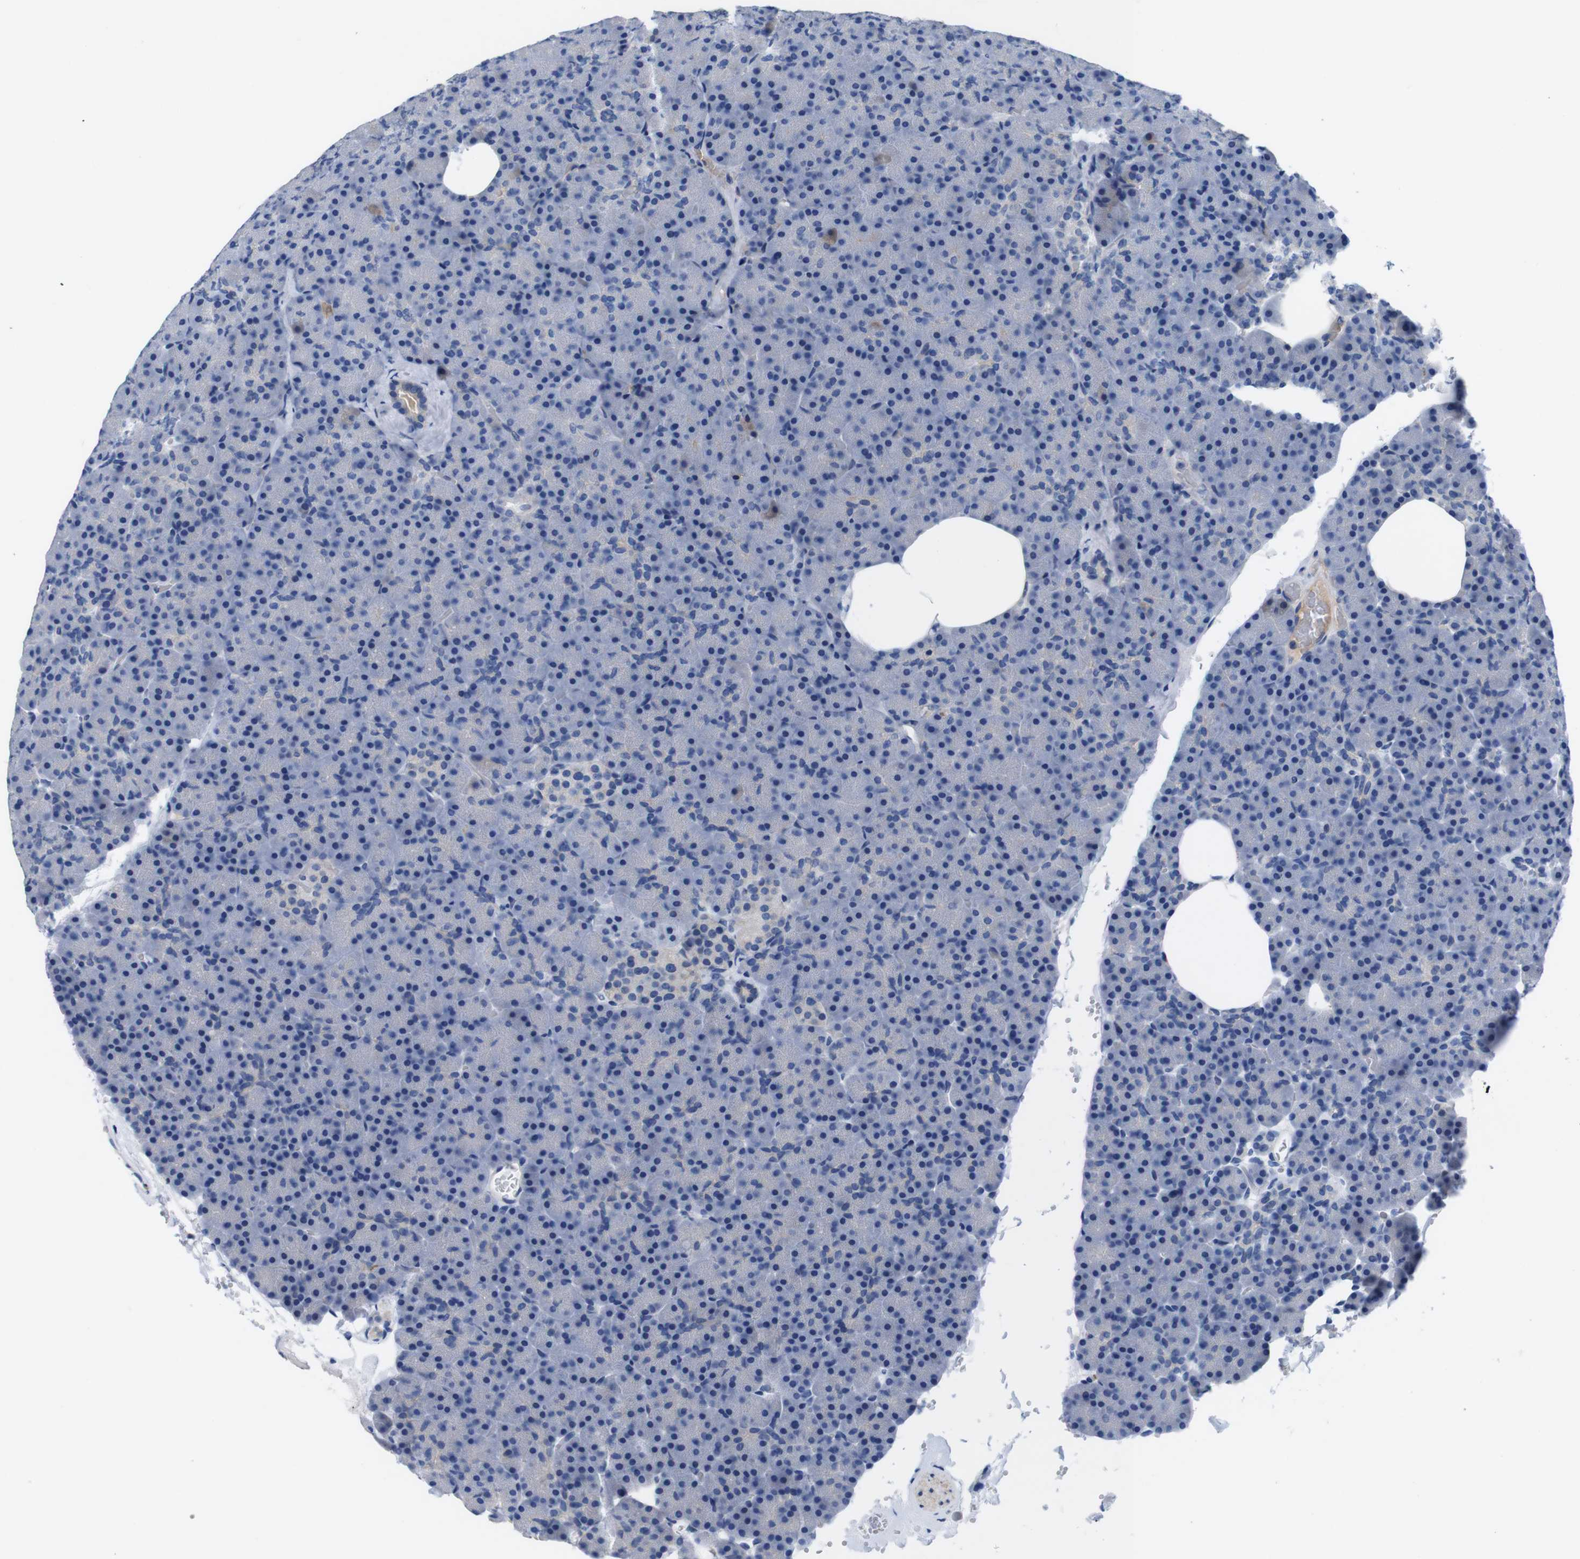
{"staining": {"intensity": "negative", "quantity": "none", "location": "none"}, "tissue": "pancreas", "cell_type": "Exocrine glandular cells", "image_type": "normal", "snomed": [{"axis": "morphology", "description": "Normal tissue, NOS"}, {"axis": "topography", "description": "Pancreas"}], "caption": "The histopathology image displays no staining of exocrine glandular cells in normal pancreas.", "gene": "C1RL", "patient": {"sex": "female", "age": 35}}